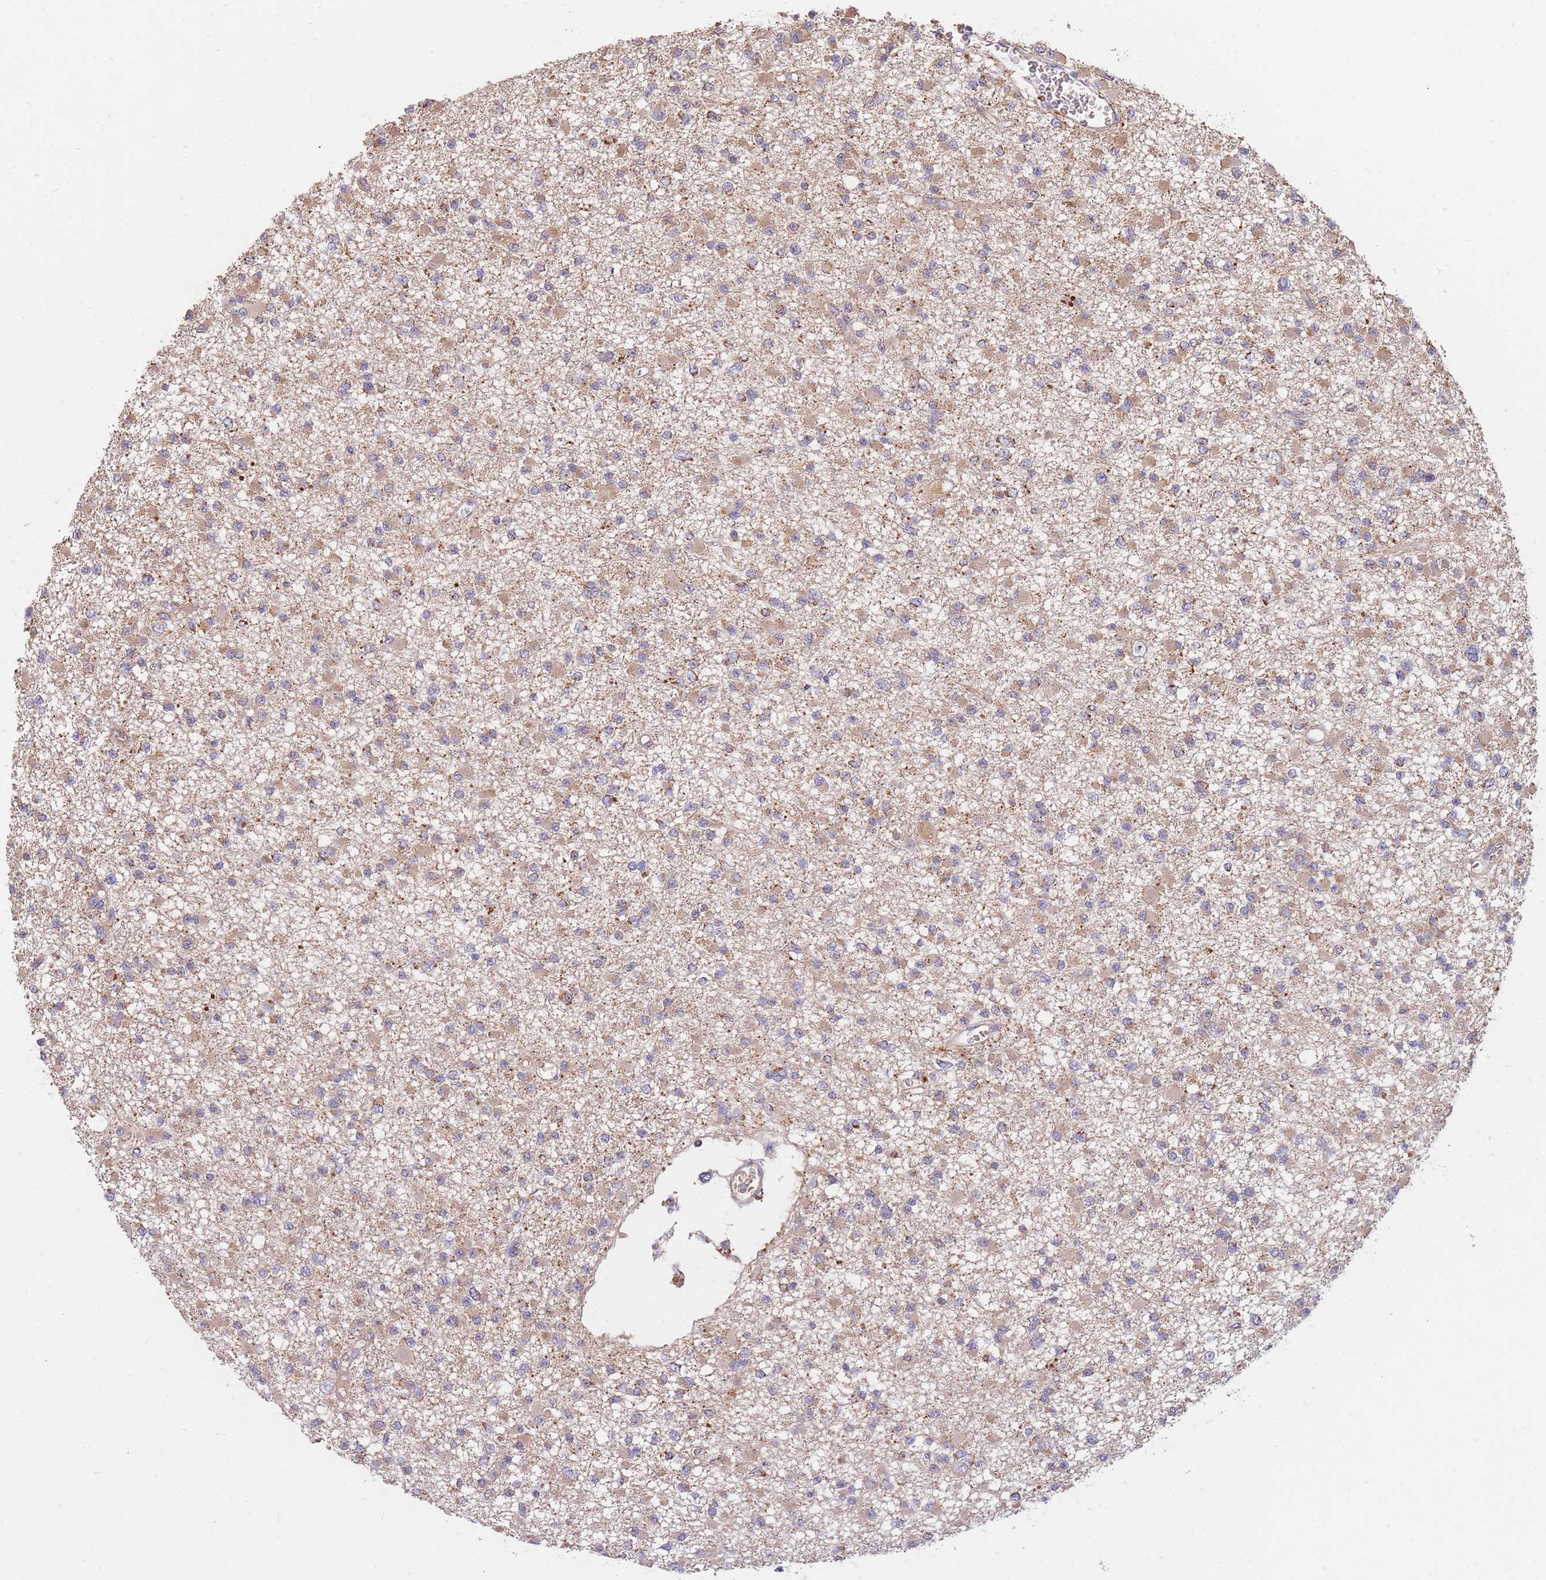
{"staining": {"intensity": "moderate", "quantity": "25%-75%", "location": "cytoplasmic/membranous"}, "tissue": "glioma", "cell_type": "Tumor cells", "image_type": "cancer", "snomed": [{"axis": "morphology", "description": "Glioma, malignant, Low grade"}, {"axis": "topography", "description": "Brain"}], "caption": "A brown stain labels moderate cytoplasmic/membranous expression of a protein in glioma tumor cells. Immunohistochemistry (ihc) stains the protein of interest in brown and the nuclei are stained blue.", "gene": "PTPMT1", "patient": {"sex": "female", "age": 22}}